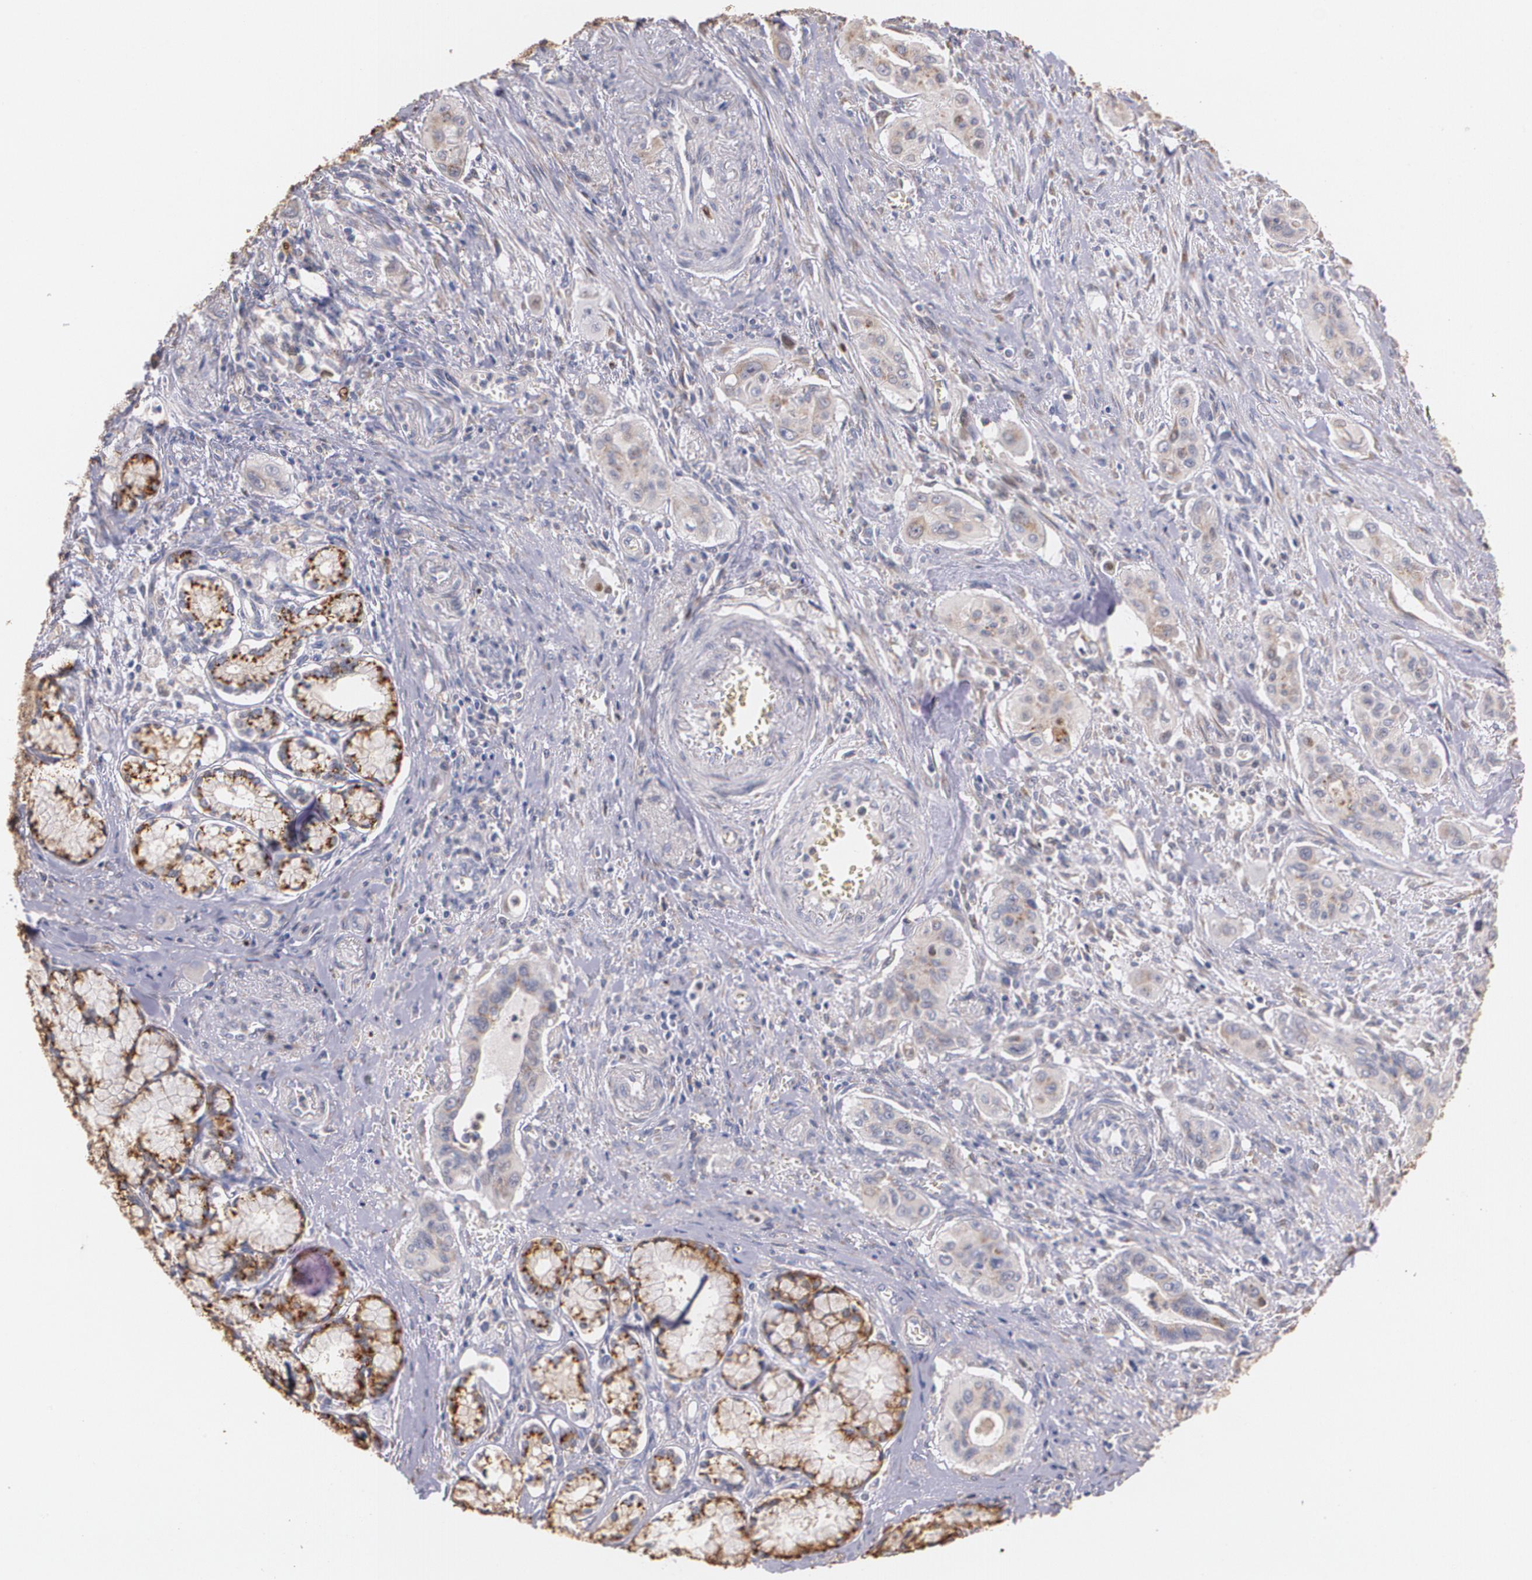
{"staining": {"intensity": "weak", "quantity": ">75%", "location": "cytoplasmic/membranous"}, "tissue": "pancreatic cancer", "cell_type": "Tumor cells", "image_type": "cancer", "snomed": [{"axis": "morphology", "description": "Adenocarcinoma, NOS"}, {"axis": "topography", "description": "Pancreas"}], "caption": "Immunohistochemistry (IHC) (DAB) staining of adenocarcinoma (pancreatic) shows weak cytoplasmic/membranous protein staining in about >75% of tumor cells.", "gene": "ATF3", "patient": {"sex": "male", "age": 77}}